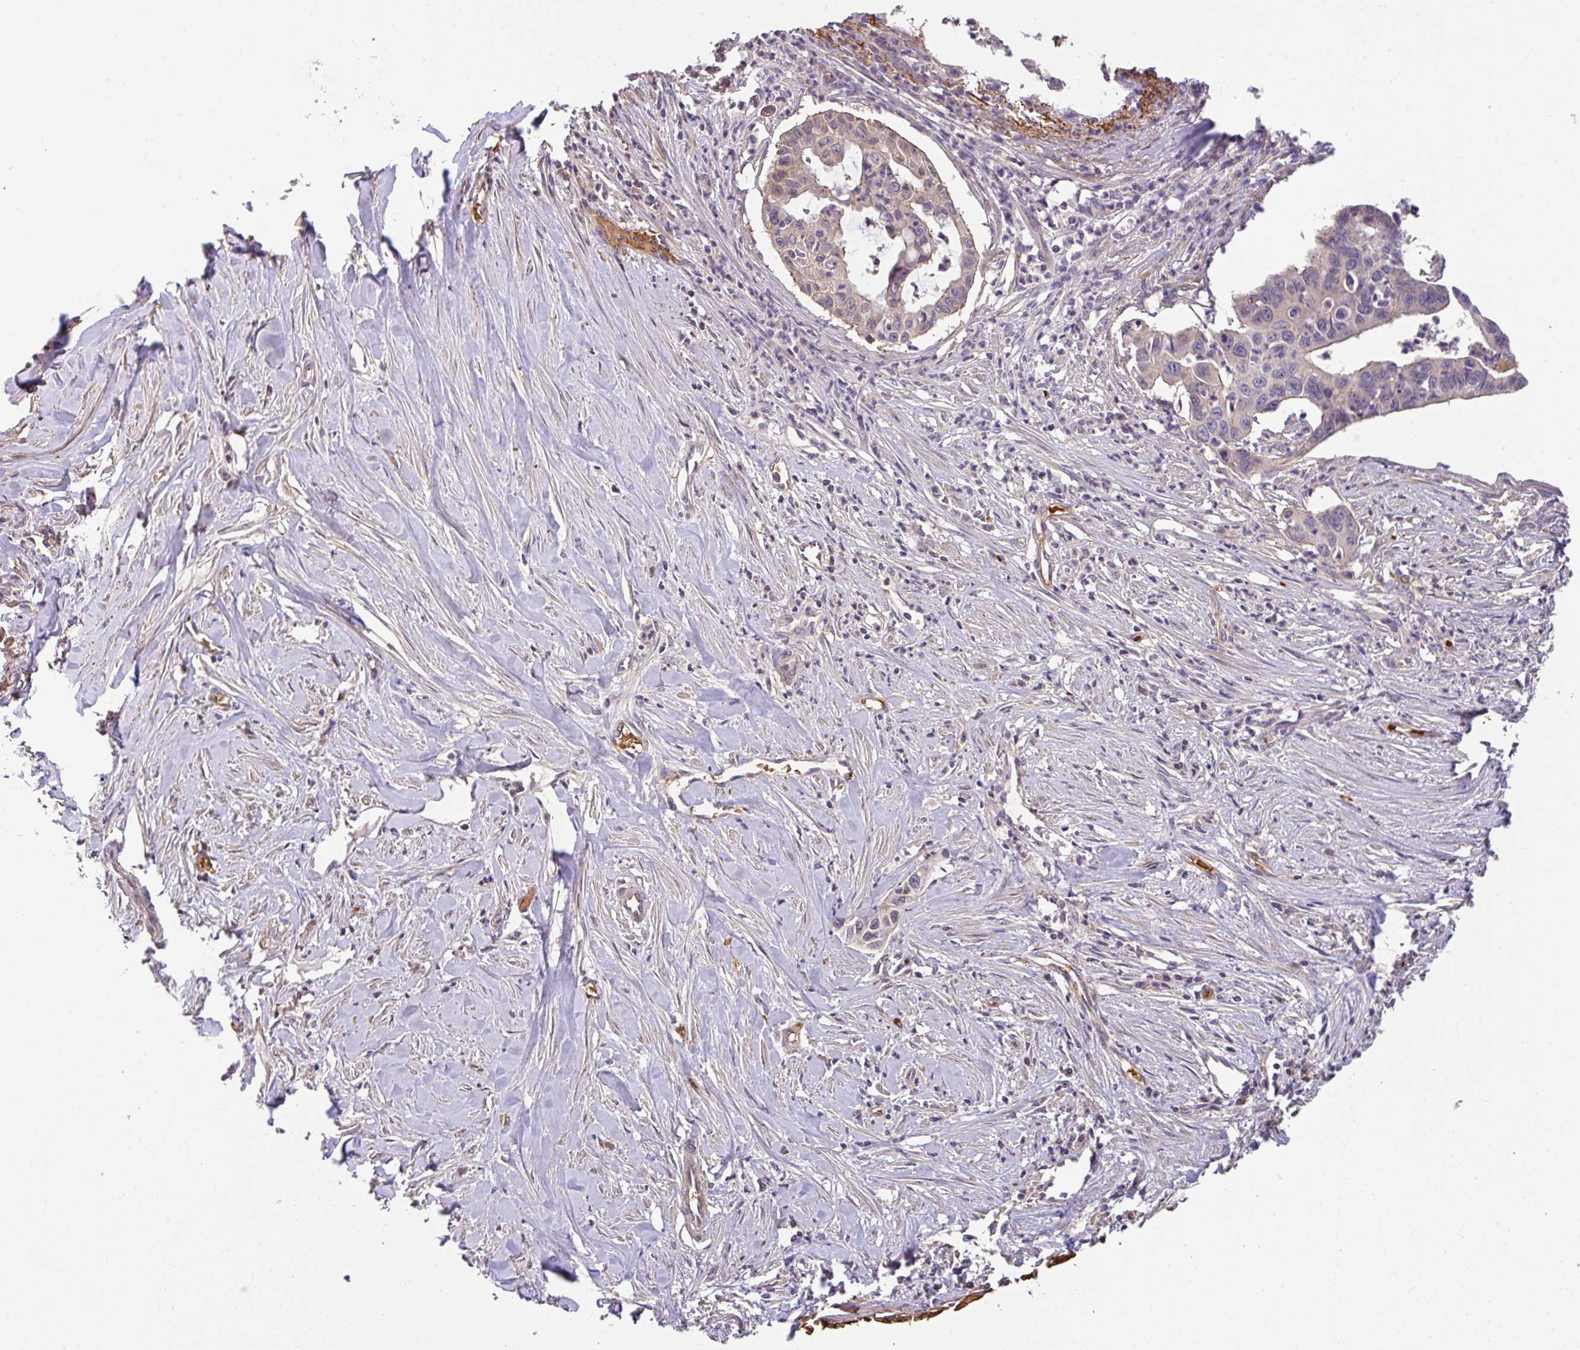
{"staining": {"intensity": "negative", "quantity": "none", "location": "none"}, "tissue": "pancreatic cancer", "cell_type": "Tumor cells", "image_type": "cancer", "snomed": [{"axis": "morphology", "description": "Adenocarcinoma, NOS"}, {"axis": "topography", "description": "Pancreas"}], "caption": "Immunohistochemistry micrograph of neoplastic tissue: pancreatic cancer stained with DAB shows no significant protein expression in tumor cells. The staining was performed using DAB (3,3'-diaminobenzidine) to visualize the protein expression in brown, while the nuclei were stained in blue with hematoxylin (Magnification: 20x).", "gene": "C1QTNF9B", "patient": {"sex": "male", "age": 73}}